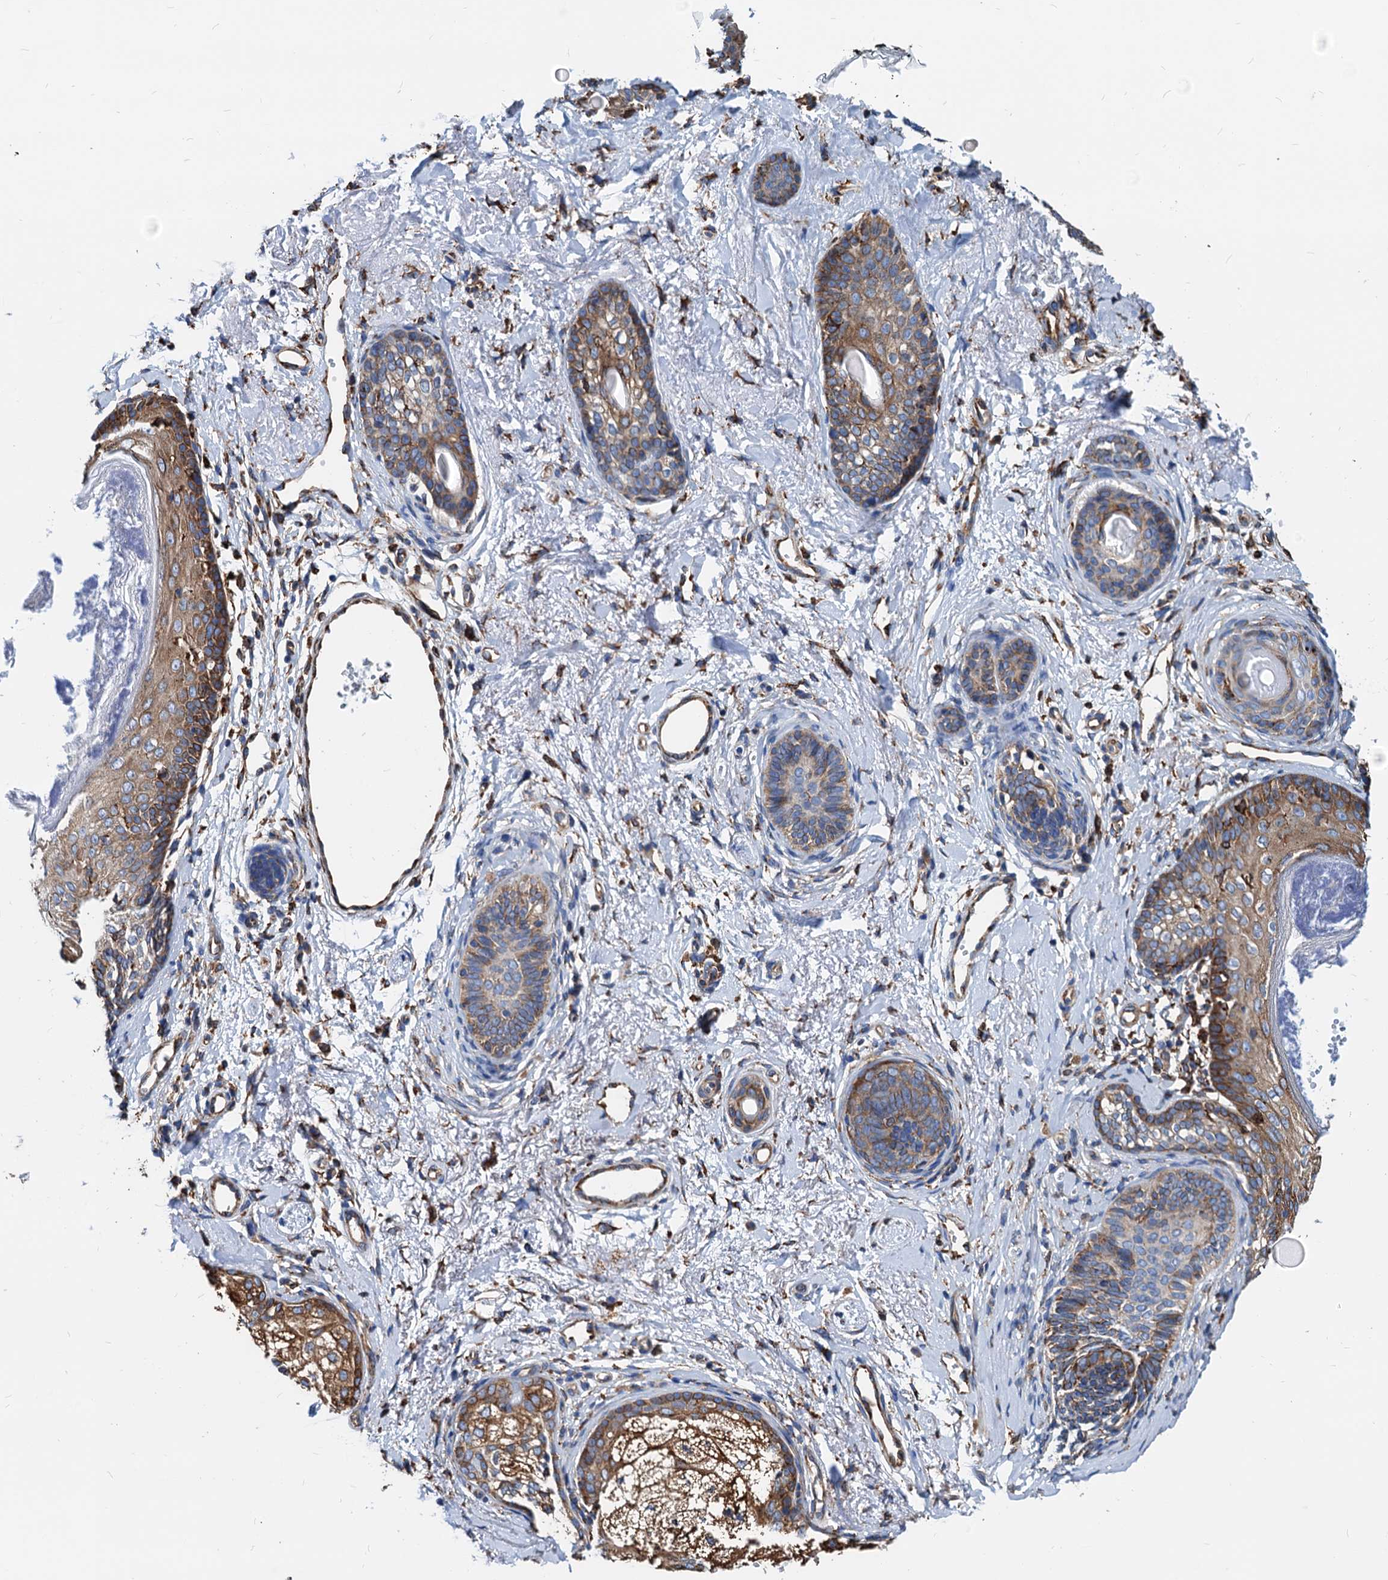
{"staining": {"intensity": "moderate", "quantity": "25%-75%", "location": "cytoplasmic/membranous"}, "tissue": "skin cancer", "cell_type": "Tumor cells", "image_type": "cancer", "snomed": [{"axis": "morphology", "description": "Basal cell carcinoma"}, {"axis": "topography", "description": "Skin"}], "caption": "A histopathology image of human skin cancer stained for a protein reveals moderate cytoplasmic/membranous brown staining in tumor cells.", "gene": "HSPA5", "patient": {"sex": "female", "age": 81}}